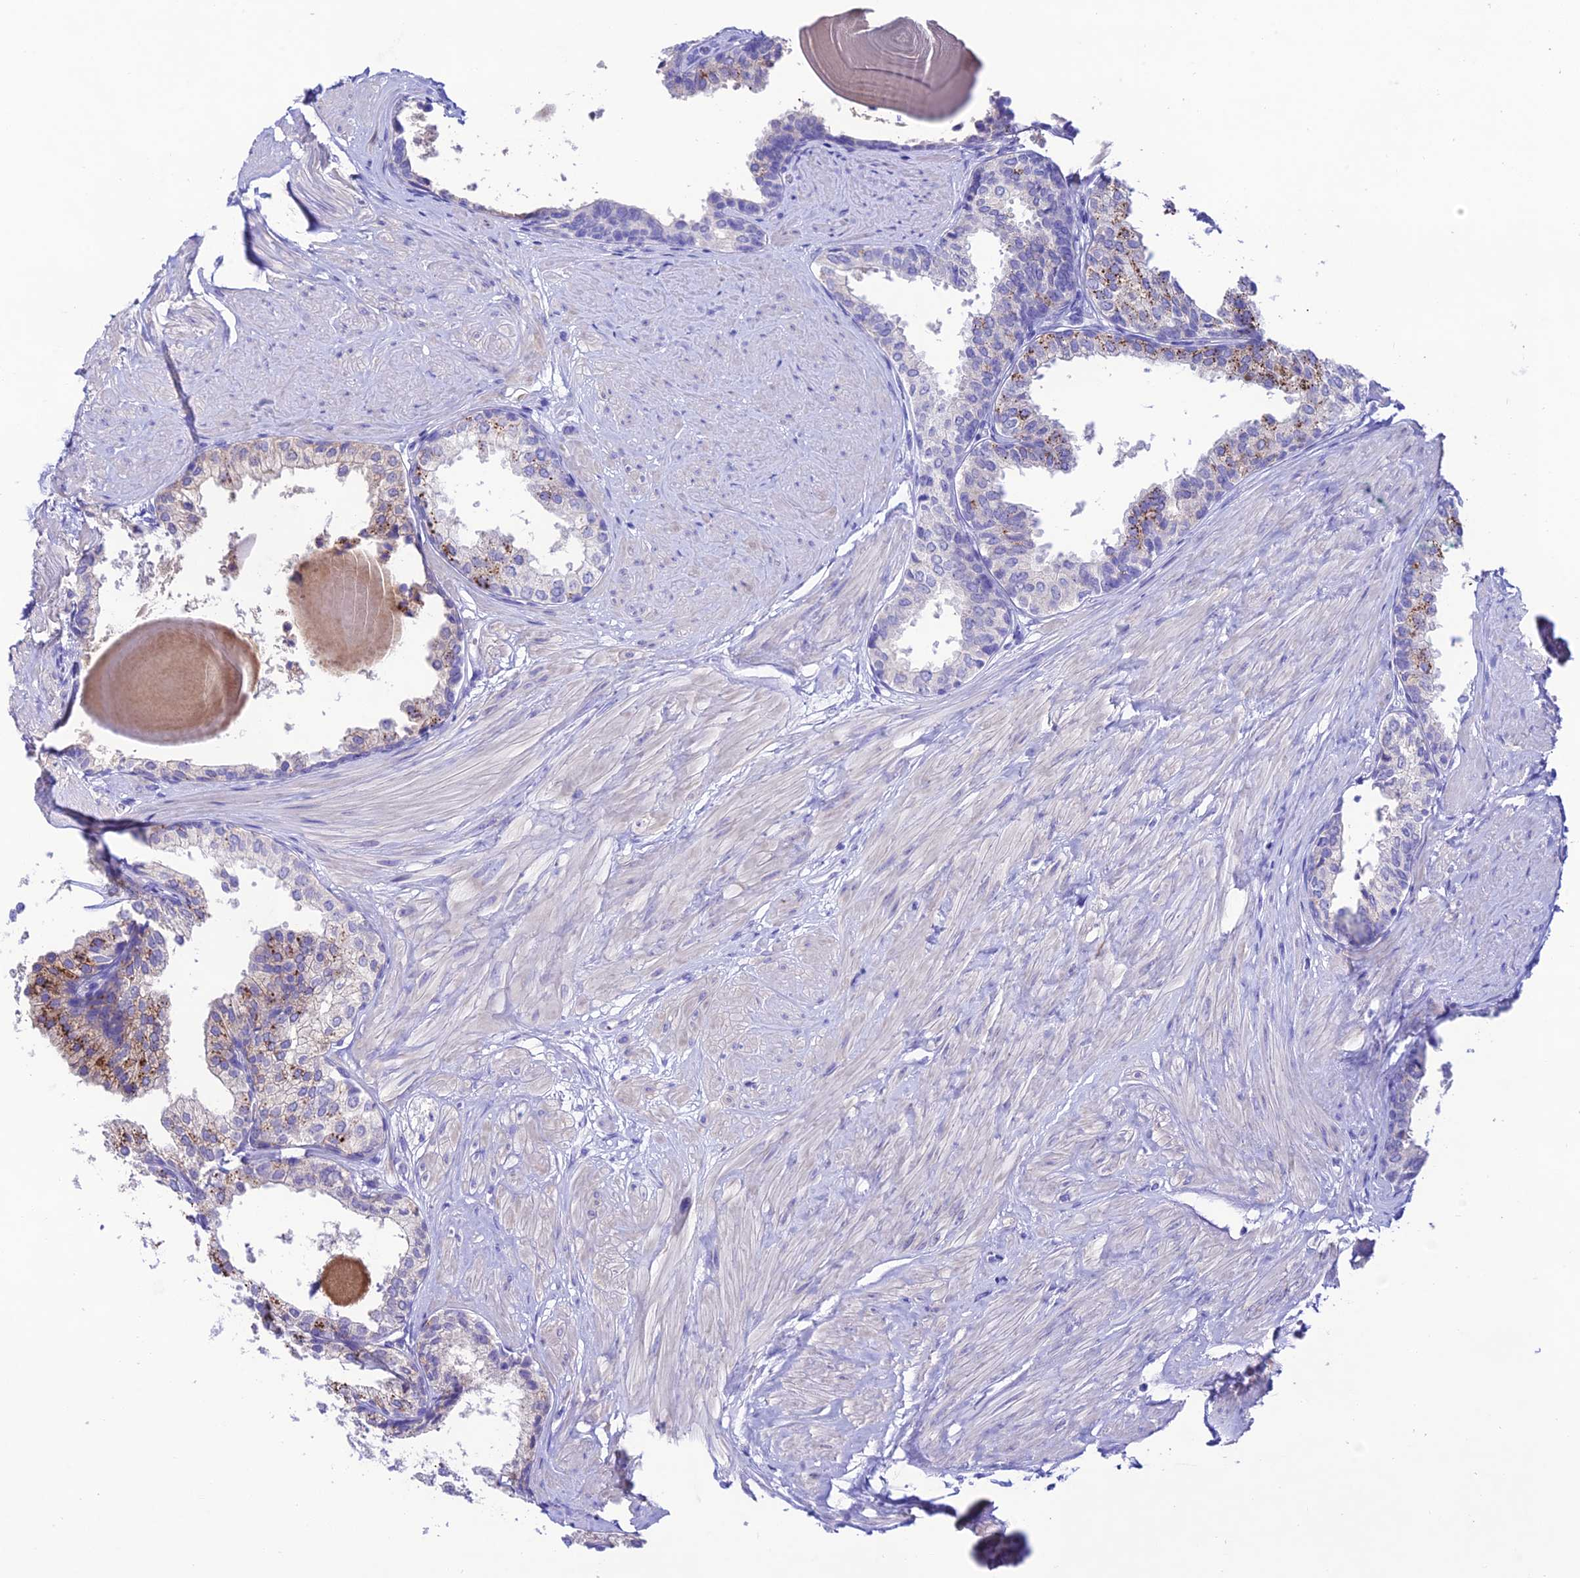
{"staining": {"intensity": "moderate", "quantity": "<25%", "location": "cytoplasmic/membranous"}, "tissue": "prostate", "cell_type": "Glandular cells", "image_type": "normal", "snomed": [{"axis": "morphology", "description": "Normal tissue, NOS"}, {"axis": "topography", "description": "Prostate"}], "caption": "Immunohistochemistry (DAB (3,3'-diaminobenzidine)) staining of normal prostate reveals moderate cytoplasmic/membranous protein expression in approximately <25% of glandular cells.", "gene": "NLRP6", "patient": {"sex": "male", "age": 48}}